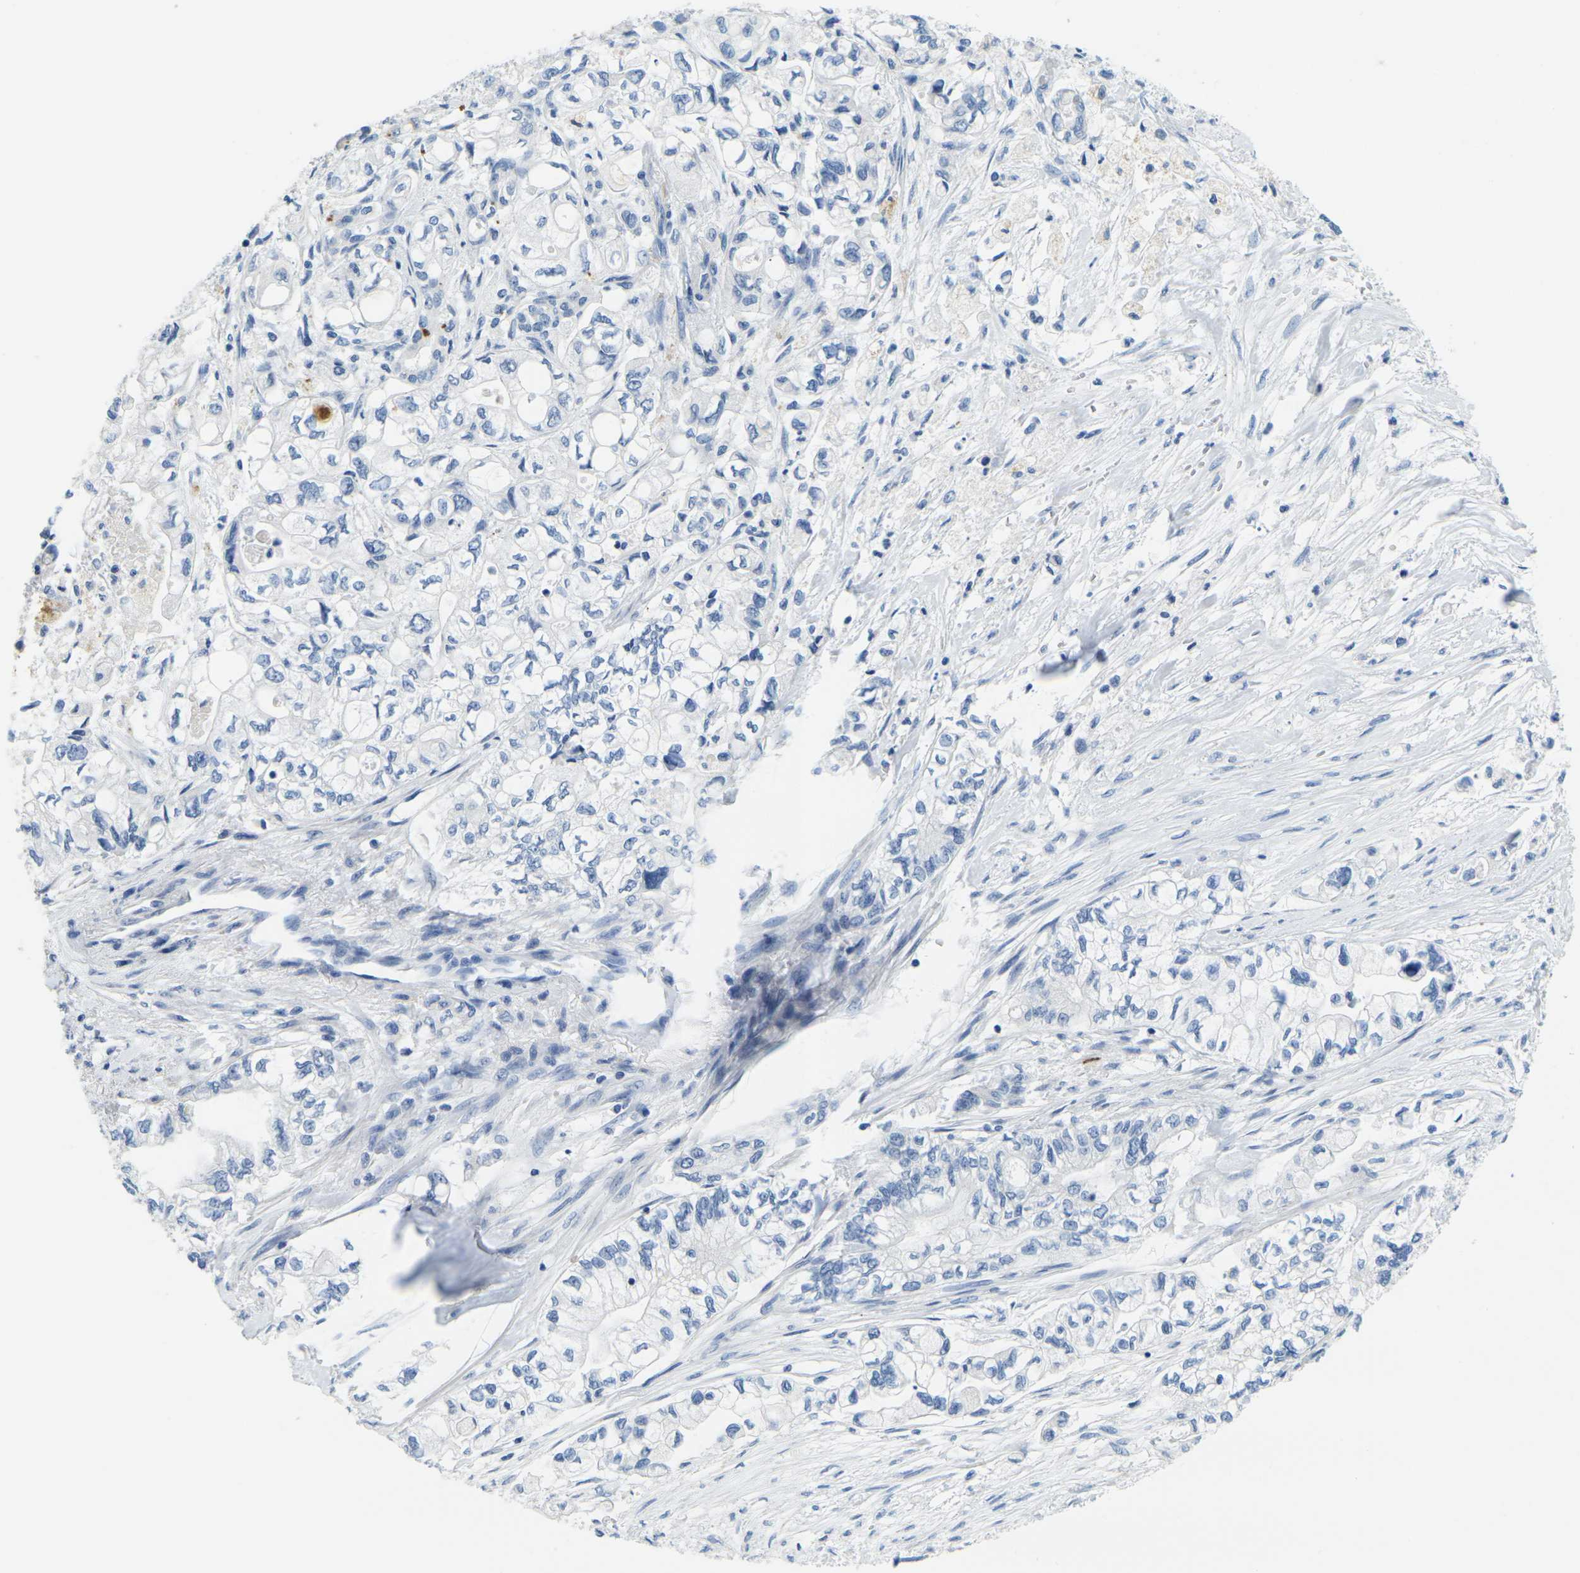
{"staining": {"intensity": "negative", "quantity": "none", "location": "none"}, "tissue": "pancreatic cancer", "cell_type": "Tumor cells", "image_type": "cancer", "snomed": [{"axis": "morphology", "description": "Adenocarcinoma, NOS"}, {"axis": "topography", "description": "Pancreas"}], "caption": "A micrograph of pancreatic adenocarcinoma stained for a protein displays no brown staining in tumor cells.", "gene": "GPR15", "patient": {"sex": "male", "age": 79}}